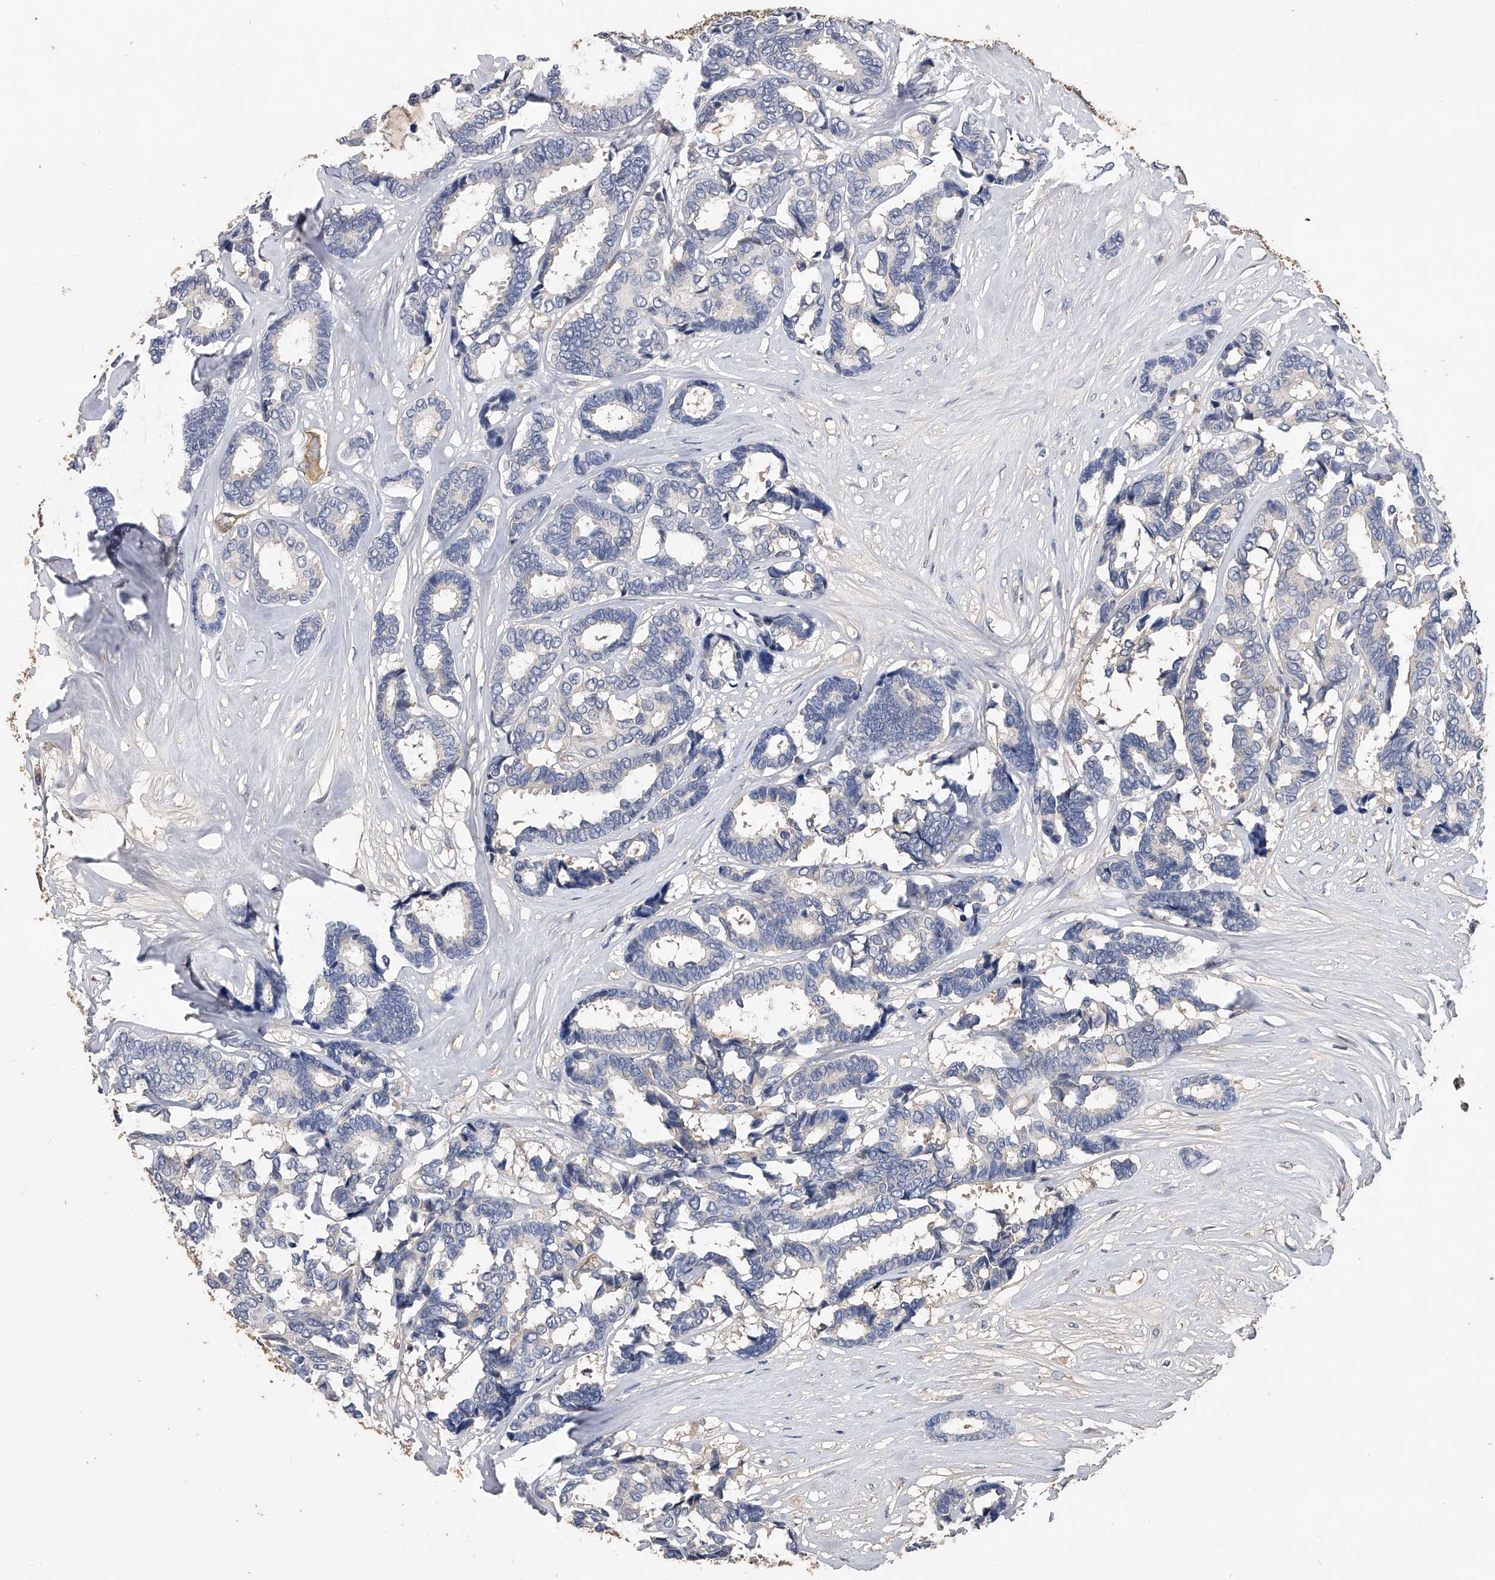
{"staining": {"intensity": "negative", "quantity": "none", "location": "none"}, "tissue": "breast cancer", "cell_type": "Tumor cells", "image_type": "cancer", "snomed": [{"axis": "morphology", "description": "Duct carcinoma"}, {"axis": "topography", "description": "Breast"}], "caption": "Tumor cells show no significant protein staining in breast cancer.", "gene": "HOMER3", "patient": {"sex": "female", "age": 87}}